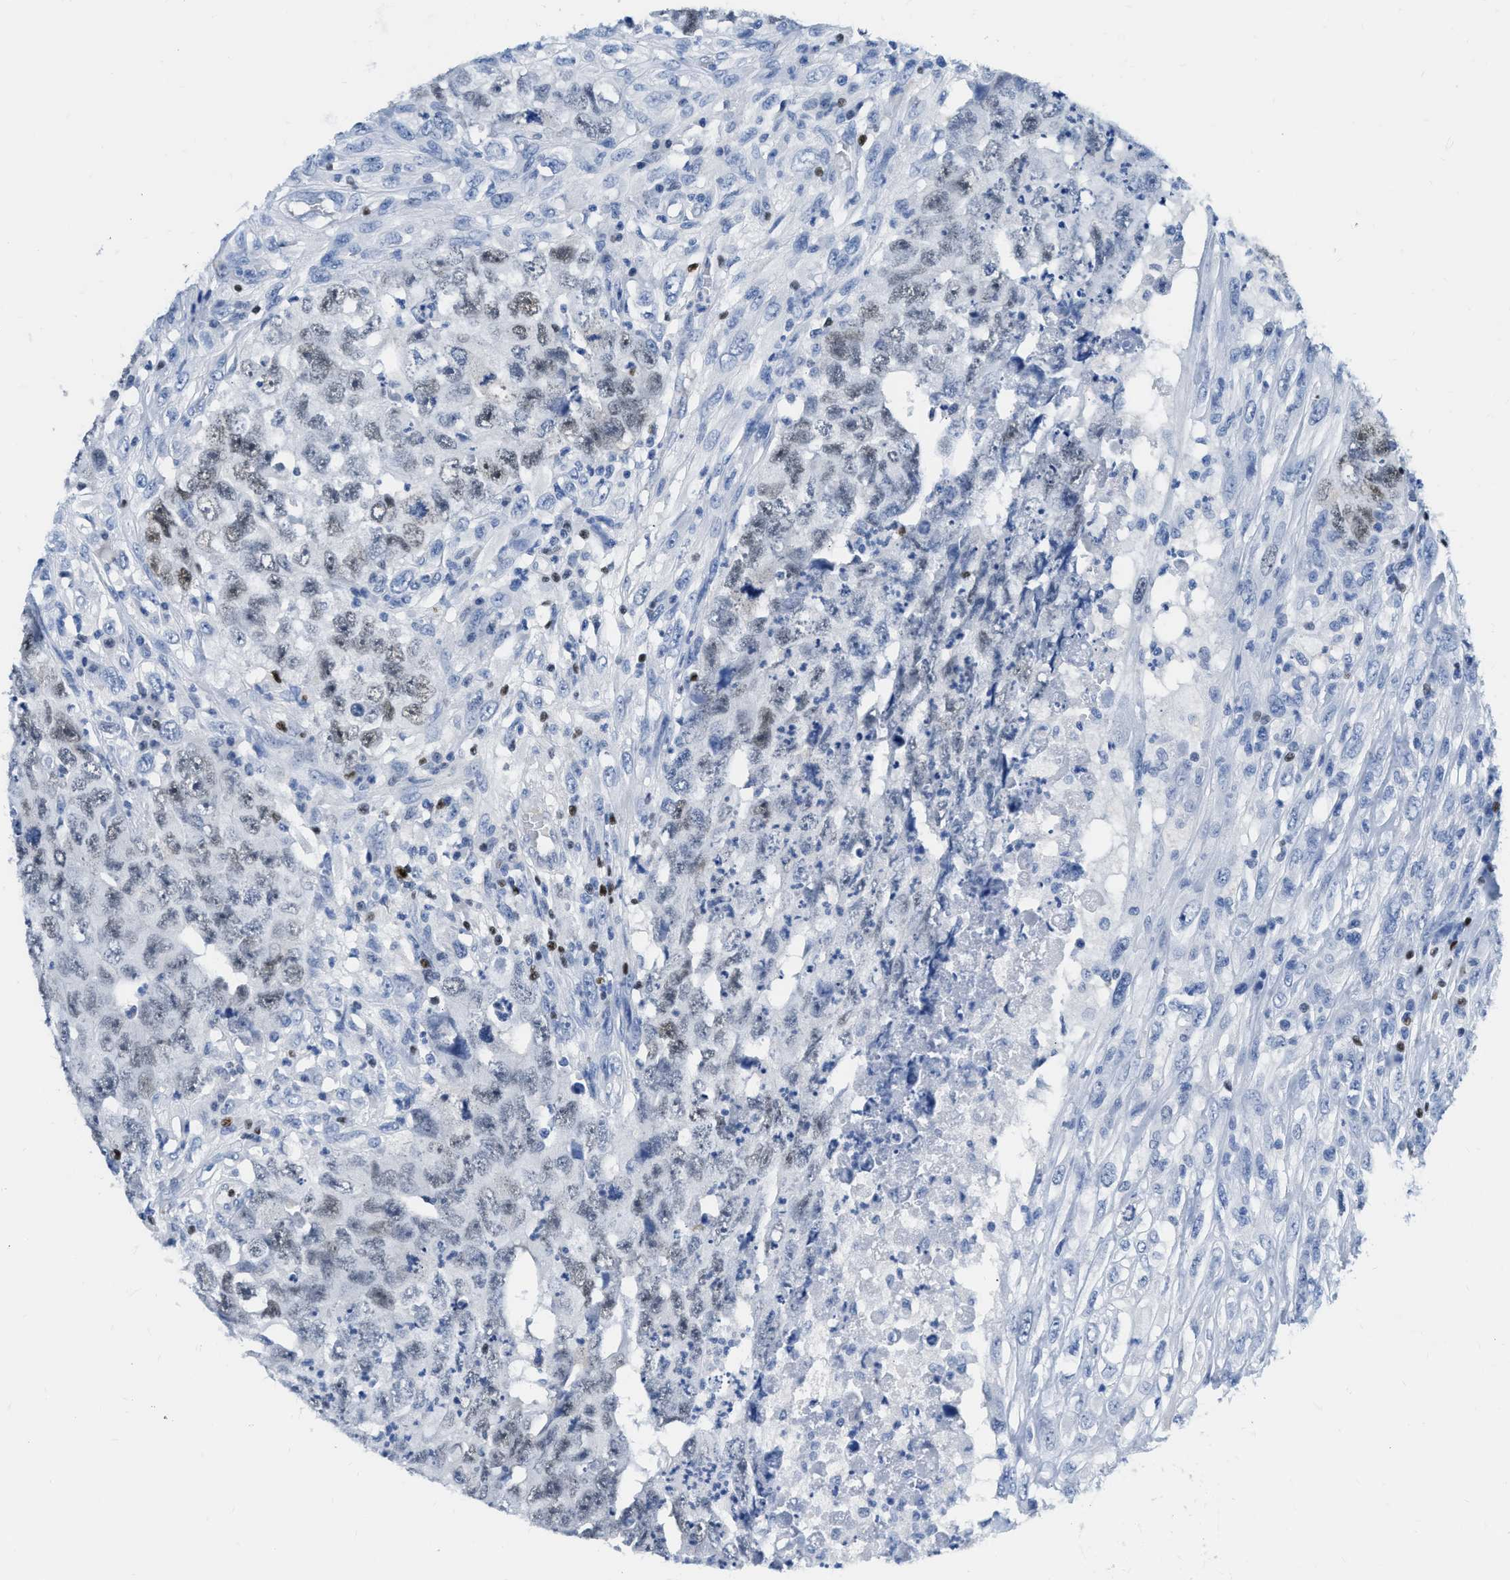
{"staining": {"intensity": "moderate", "quantity": "25%-75%", "location": "nuclear"}, "tissue": "testis cancer", "cell_type": "Tumor cells", "image_type": "cancer", "snomed": [{"axis": "morphology", "description": "Carcinoma, Embryonal, NOS"}, {"axis": "topography", "description": "Testis"}], "caption": "This micrograph exhibits embryonal carcinoma (testis) stained with immunohistochemistry (IHC) to label a protein in brown. The nuclear of tumor cells show moderate positivity for the protein. Nuclei are counter-stained blue.", "gene": "TCF7", "patient": {"sex": "male", "age": 32}}